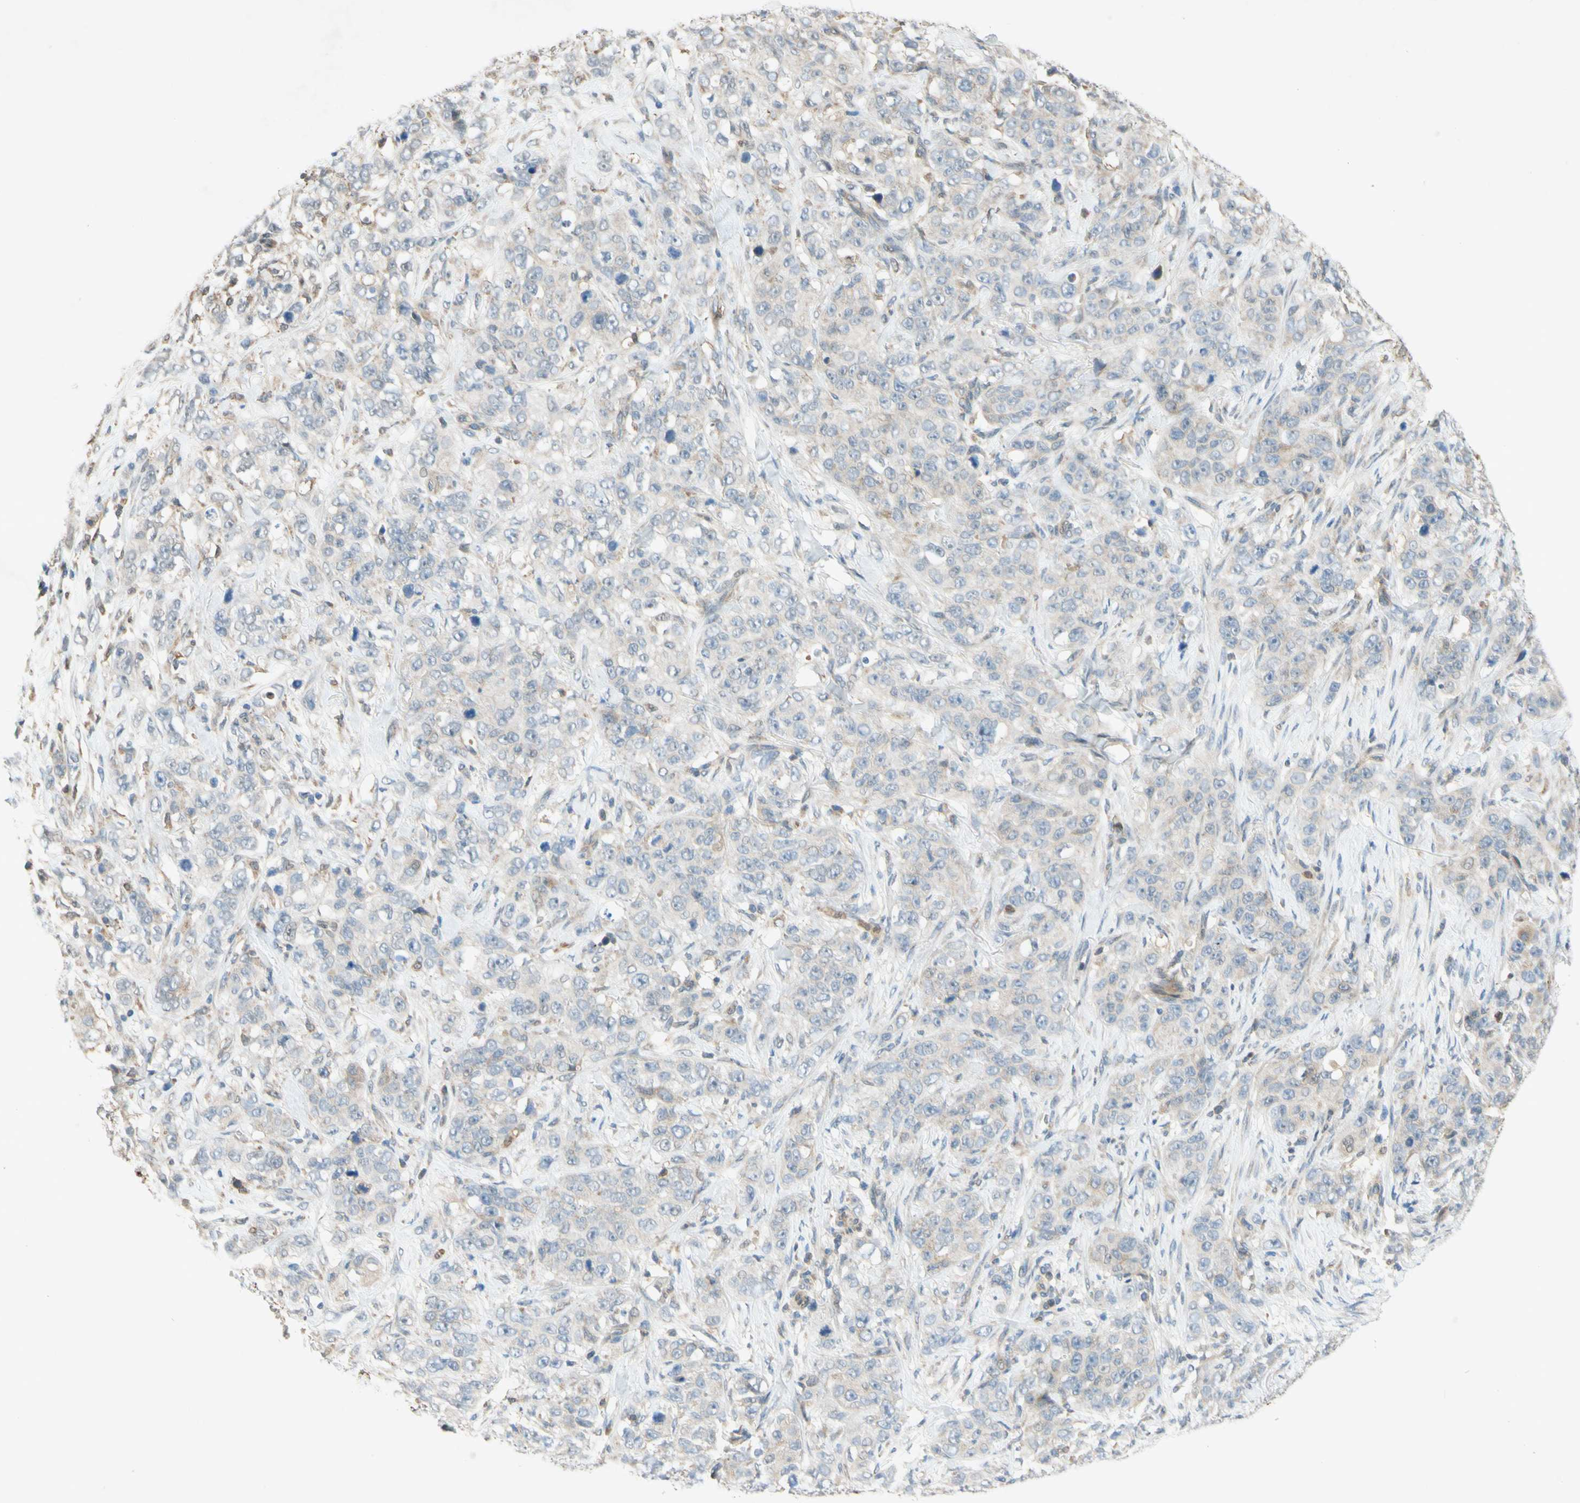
{"staining": {"intensity": "weak", "quantity": "25%-75%", "location": "cytoplasmic/membranous"}, "tissue": "stomach cancer", "cell_type": "Tumor cells", "image_type": "cancer", "snomed": [{"axis": "morphology", "description": "Adenocarcinoma, NOS"}, {"axis": "topography", "description": "Stomach"}], "caption": "A brown stain highlights weak cytoplasmic/membranous staining of a protein in adenocarcinoma (stomach) tumor cells. Nuclei are stained in blue.", "gene": "GATA1", "patient": {"sex": "male", "age": 48}}